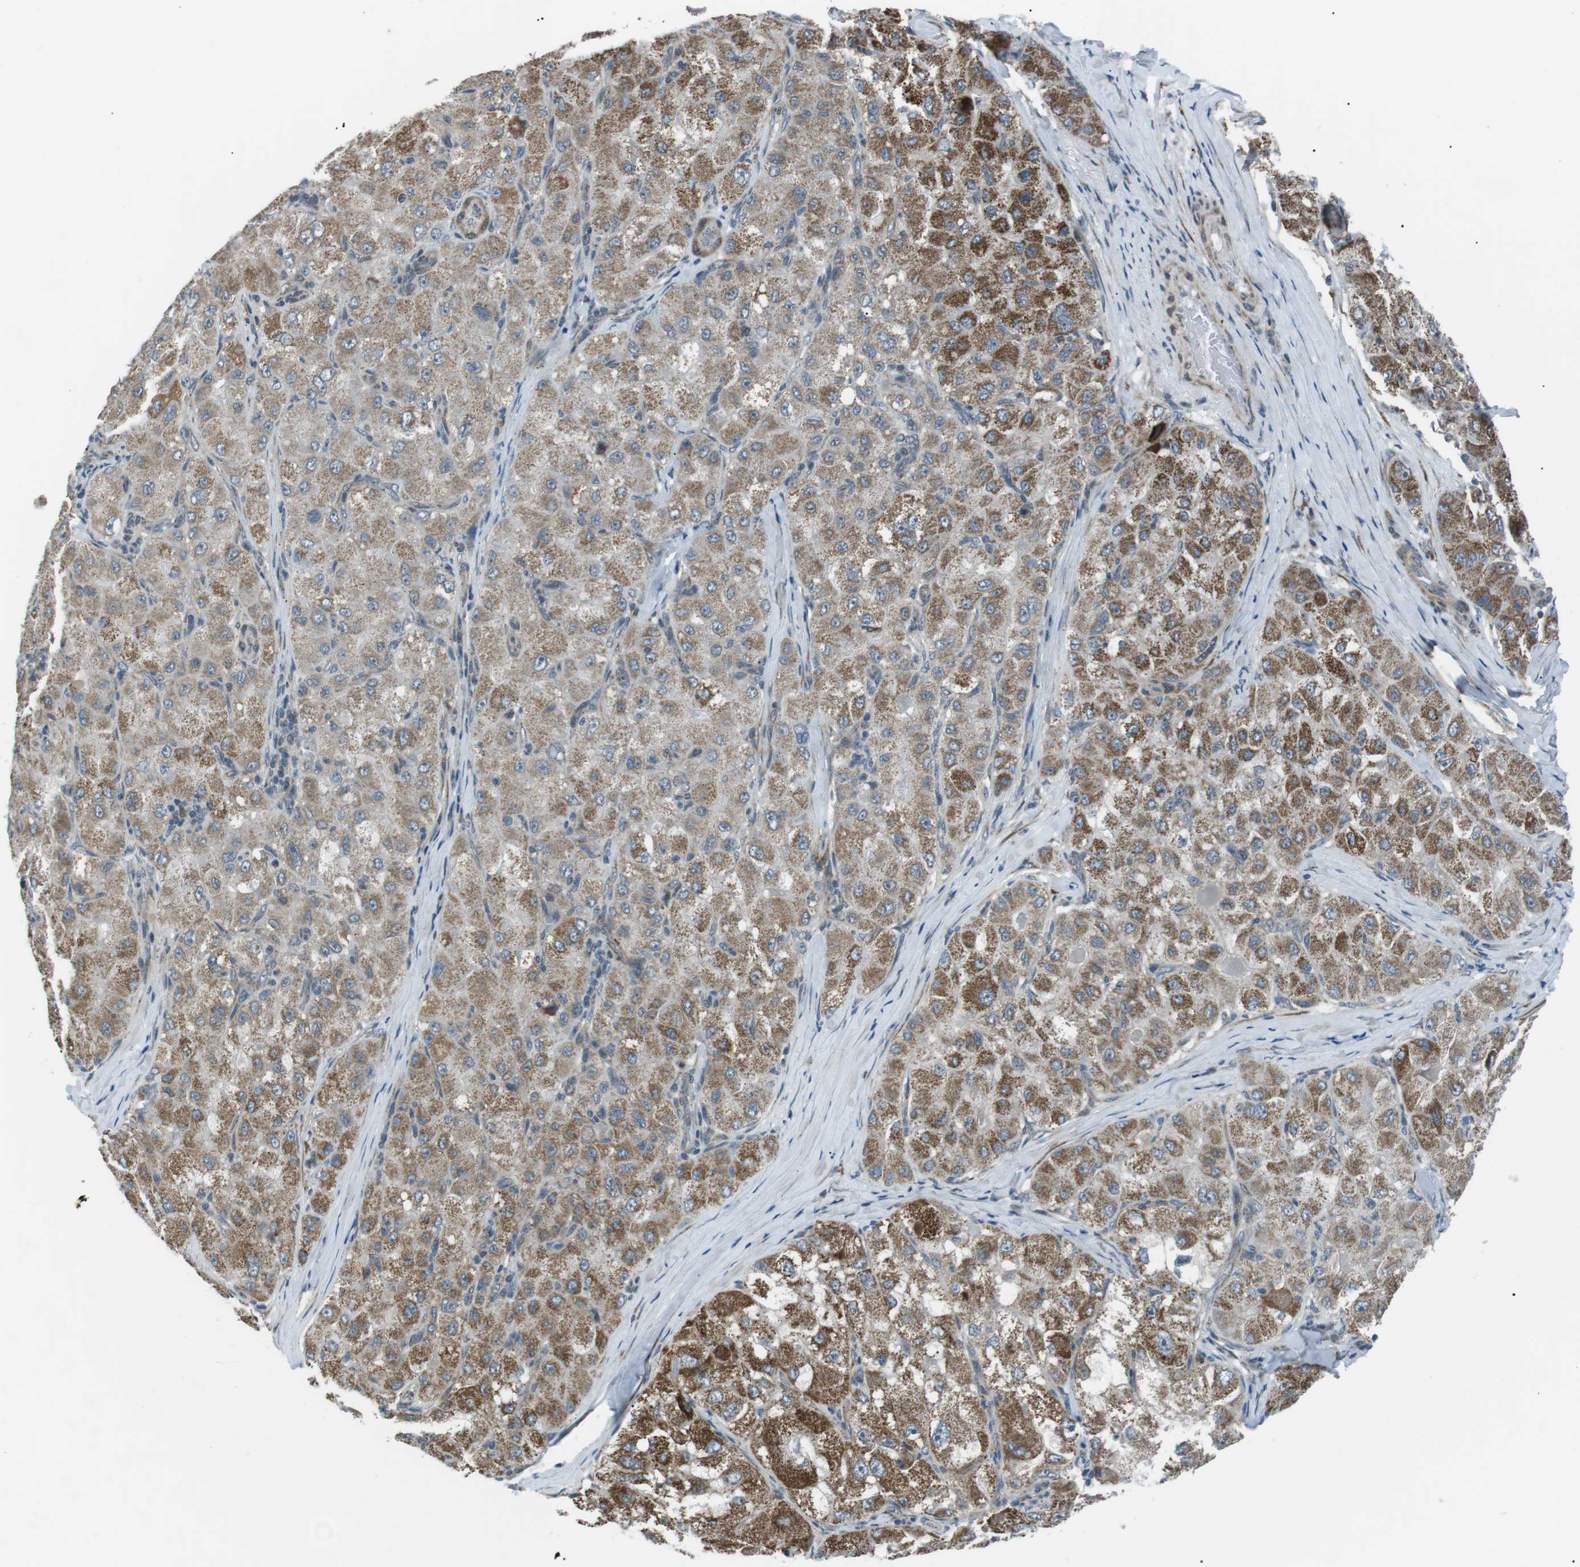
{"staining": {"intensity": "moderate", "quantity": ">75%", "location": "cytoplasmic/membranous"}, "tissue": "liver cancer", "cell_type": "Tumor cells", "image_type": "cancer", "snomed": [{"axis": "morphology", "description": "Carcinoma, Hepatocellular, NOS"}, {"axis": "topography", "description": "Liver"}], "caption": "The image exhibits immunohistochemical staining of liver cancer (hepatocellular carcinoma). There is moderate cytoplasmic/membranous staining is seen in approximately >75% of tumor cells. Ihc stains the protein of interest in brown and the nuclei are stained blue.", "gene": "ARID5B", "patient": {"sex": "male", "age": 80}}